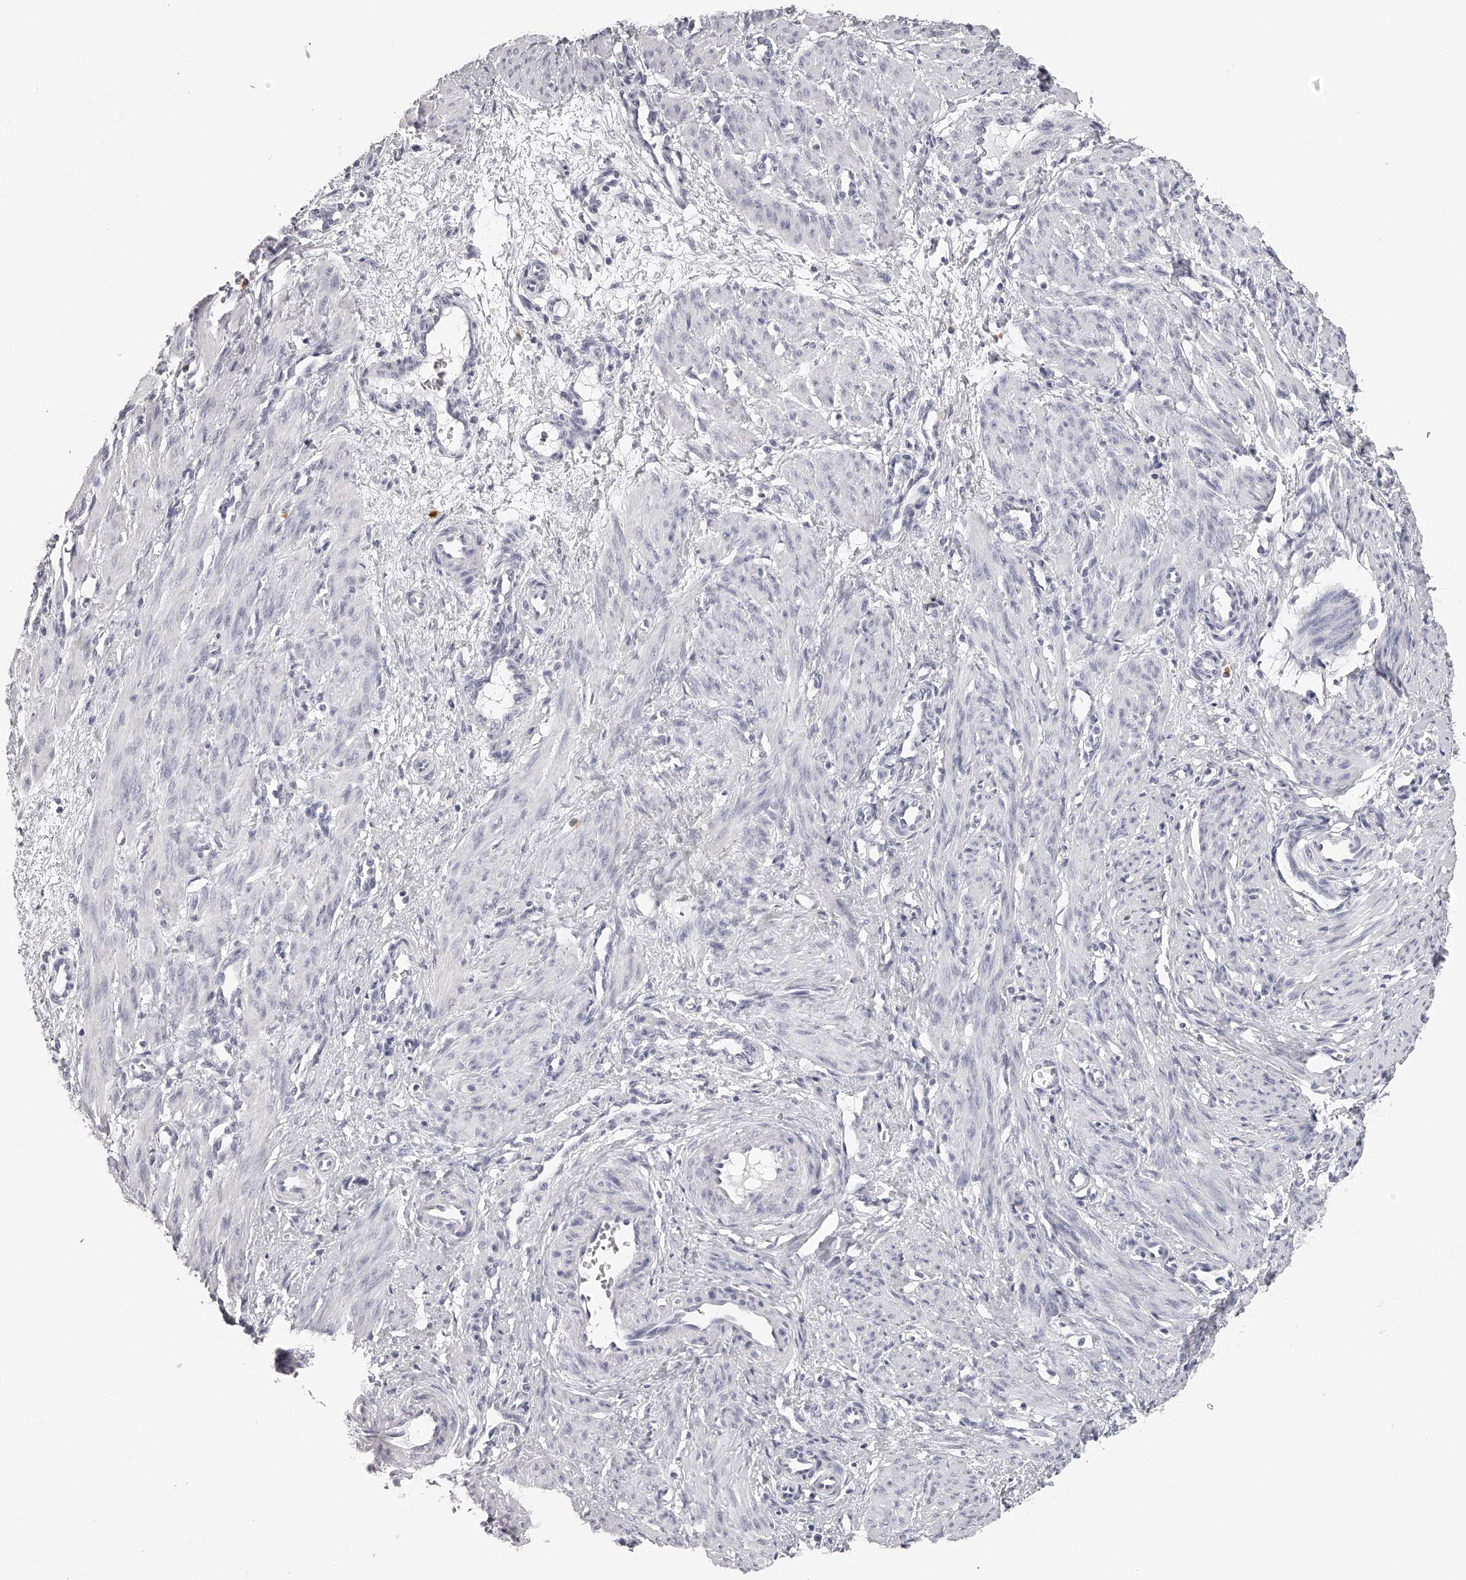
{"staining": {"intensity": "negative", "quantity": "none", "location": "none"}, "tissue": "smooth muscle", "cell_type": "Smooth muscle cells", "image_type": "normal", "snomed": [{"axis": "morphology", "description": "Normal tissue, NOS"}, {"axis": "topography", "description": "Endometrium"}], "caption": "Smooth muscle cells show no significant staining in normal smooth muscle. The staining was performed using DAB to visualize the protein expression in brown, while the nuclei were stained in blue with hematoxylin (Magnification: 20x).", "gene": "SEC11C", "patient": {"sex": "female", "age": 33}}